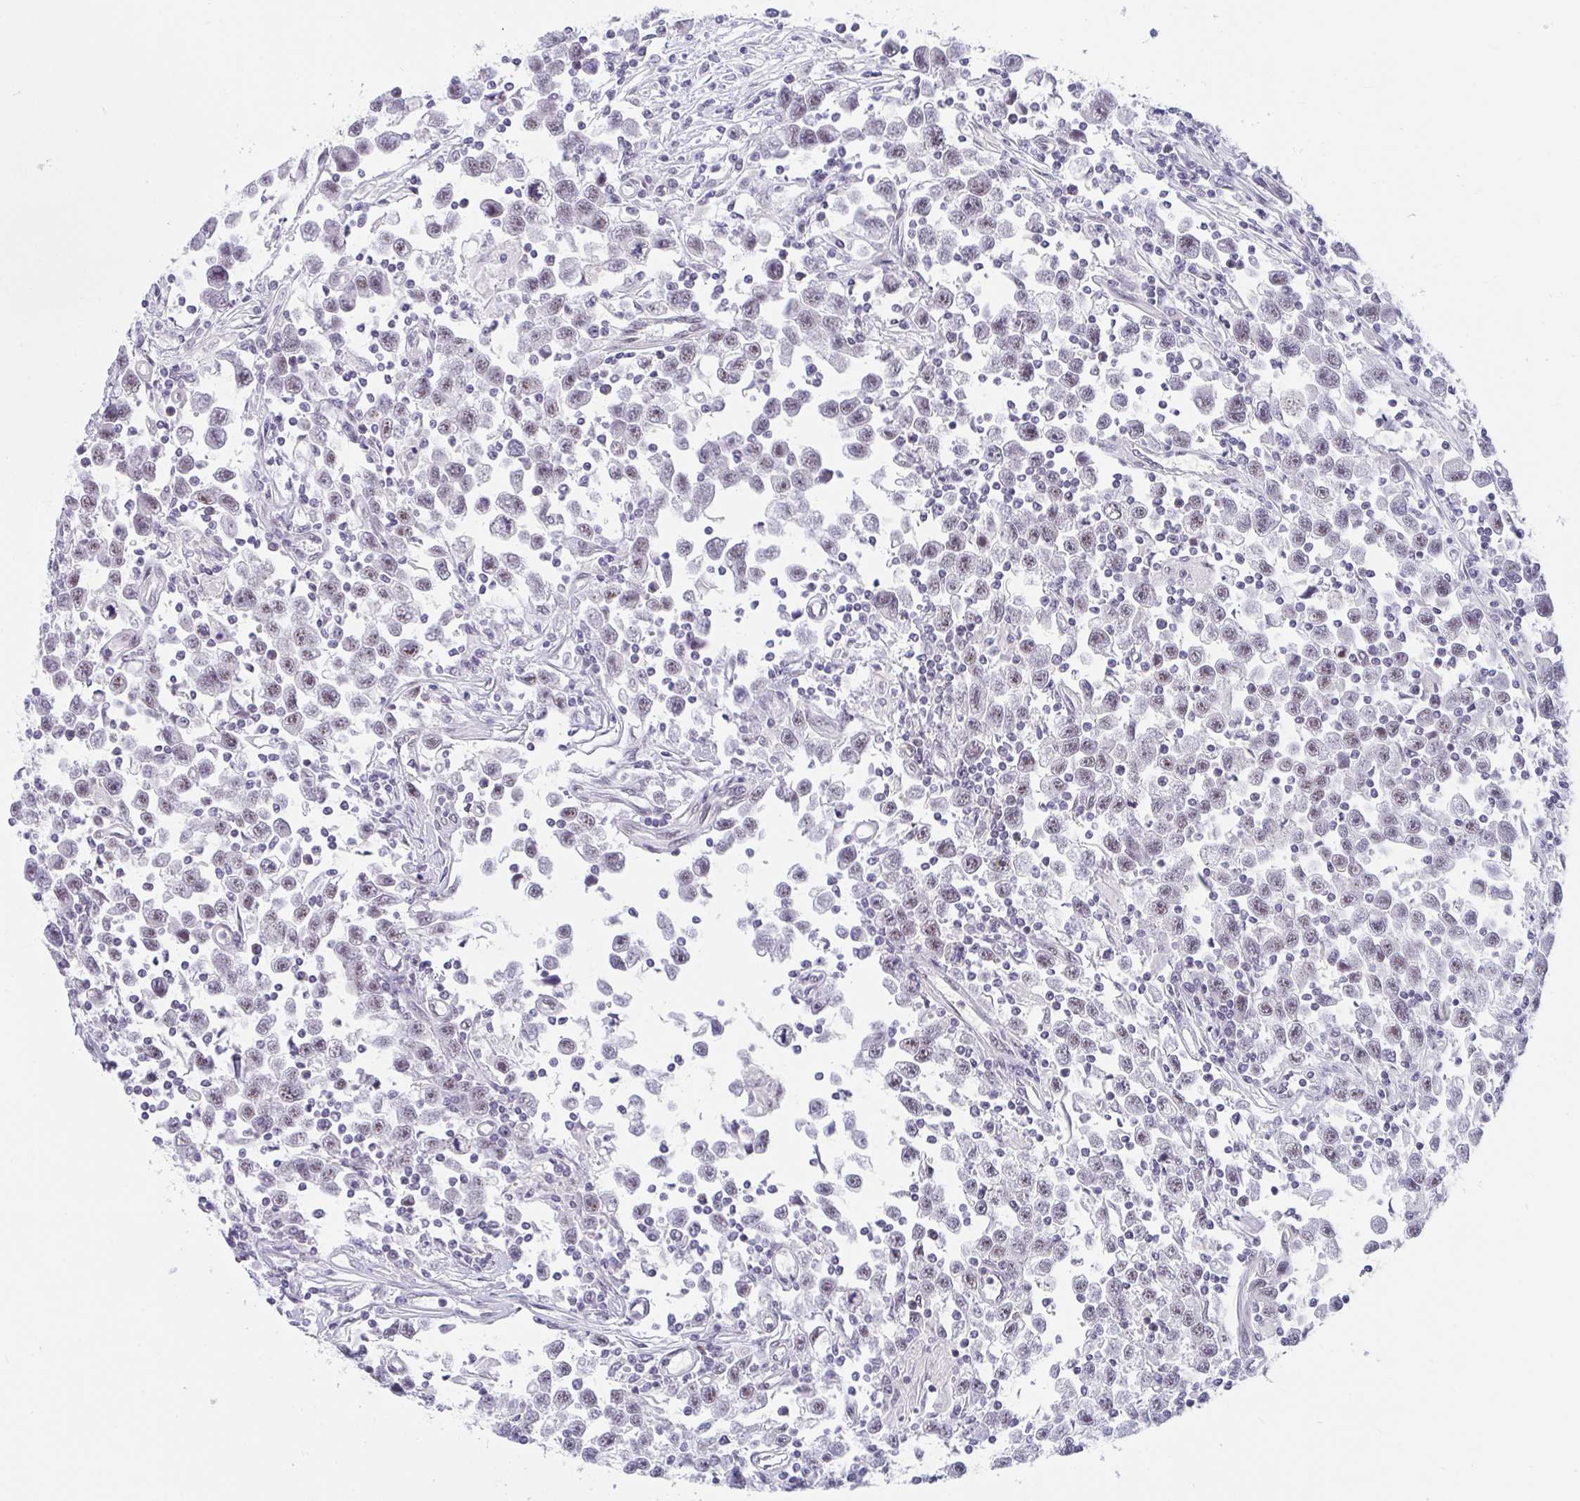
{"staining": {"intensity": "weak", "quantity": "25%-75%", "location": "nuclear"}, "tissue": "testis cancer", "cell_type": "Tumor cells", "image_type": "cancer", "snomed": [{"axis": "morphology", "description": "Seminoma, NOS"}, {"axis": "topography", "description": "Testis"}], "caption": "Weak nuclear staining for a protein is present in about 25%-75% of tumor cells of seminoma (testis) using immunohistochemistry (IHC).", "gene": "PRR14", "patient": {"sex": "male", "age": 31}}